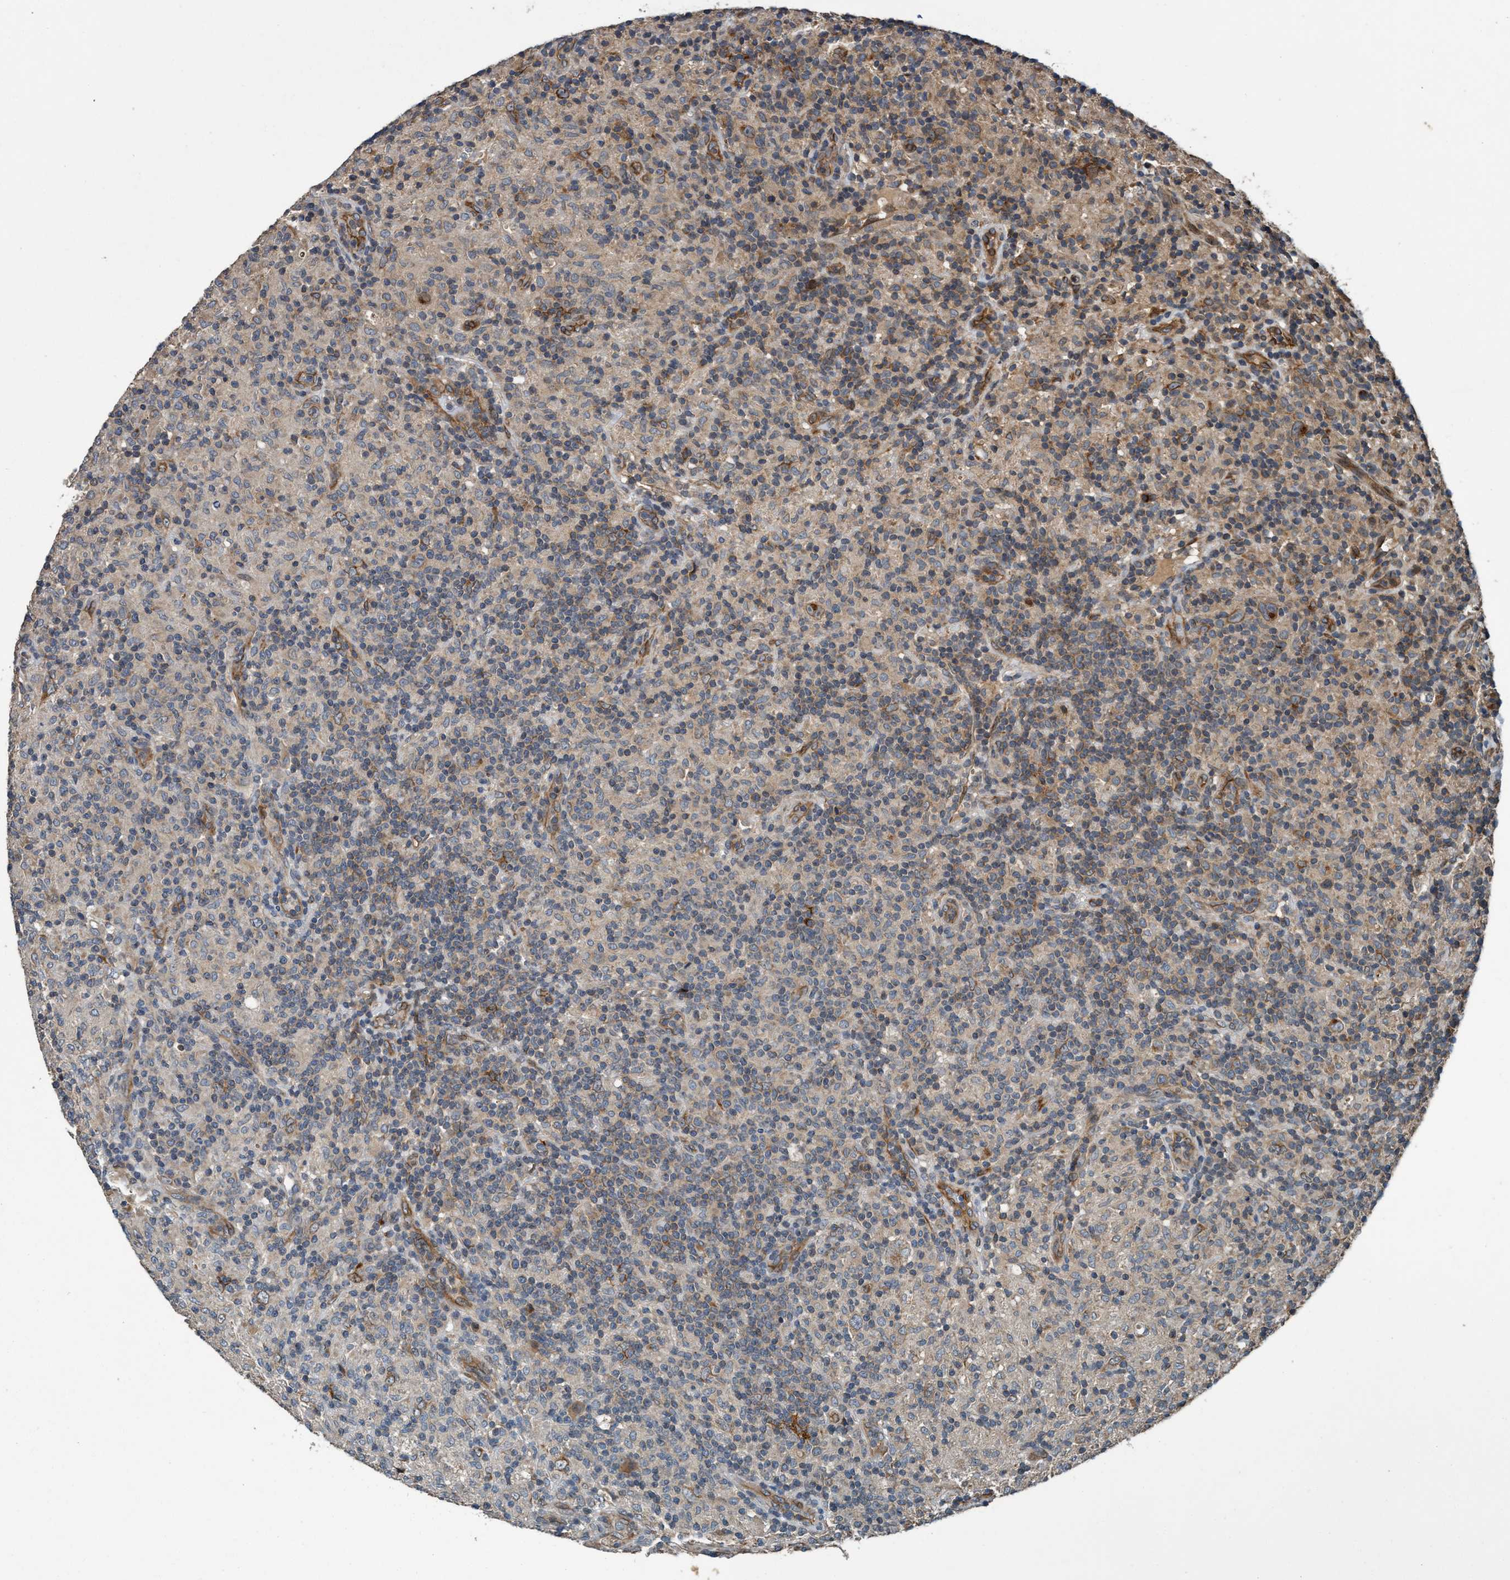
{"staining": {"intensity": "moderate", "quantity": ">75%", "location": "cytoplasmic/membranous"}, "tissue": "lymphoma", "cell_type": "Tumor cells", "image_type": "cancer", "snomed": [{"axis": "morphology", "description": "Hodgkin's disease, NOS"}, {"axis": "topography", "description": "Lymph node"}], "caption": "The micrograph exhibits a brown stain indicating the presence of a protein in the cytoplasmic/membranous of tumor cells in Hodgkin's disease.", "gene": "MACC1", "patient": {"sex": "male", "age": 70}}